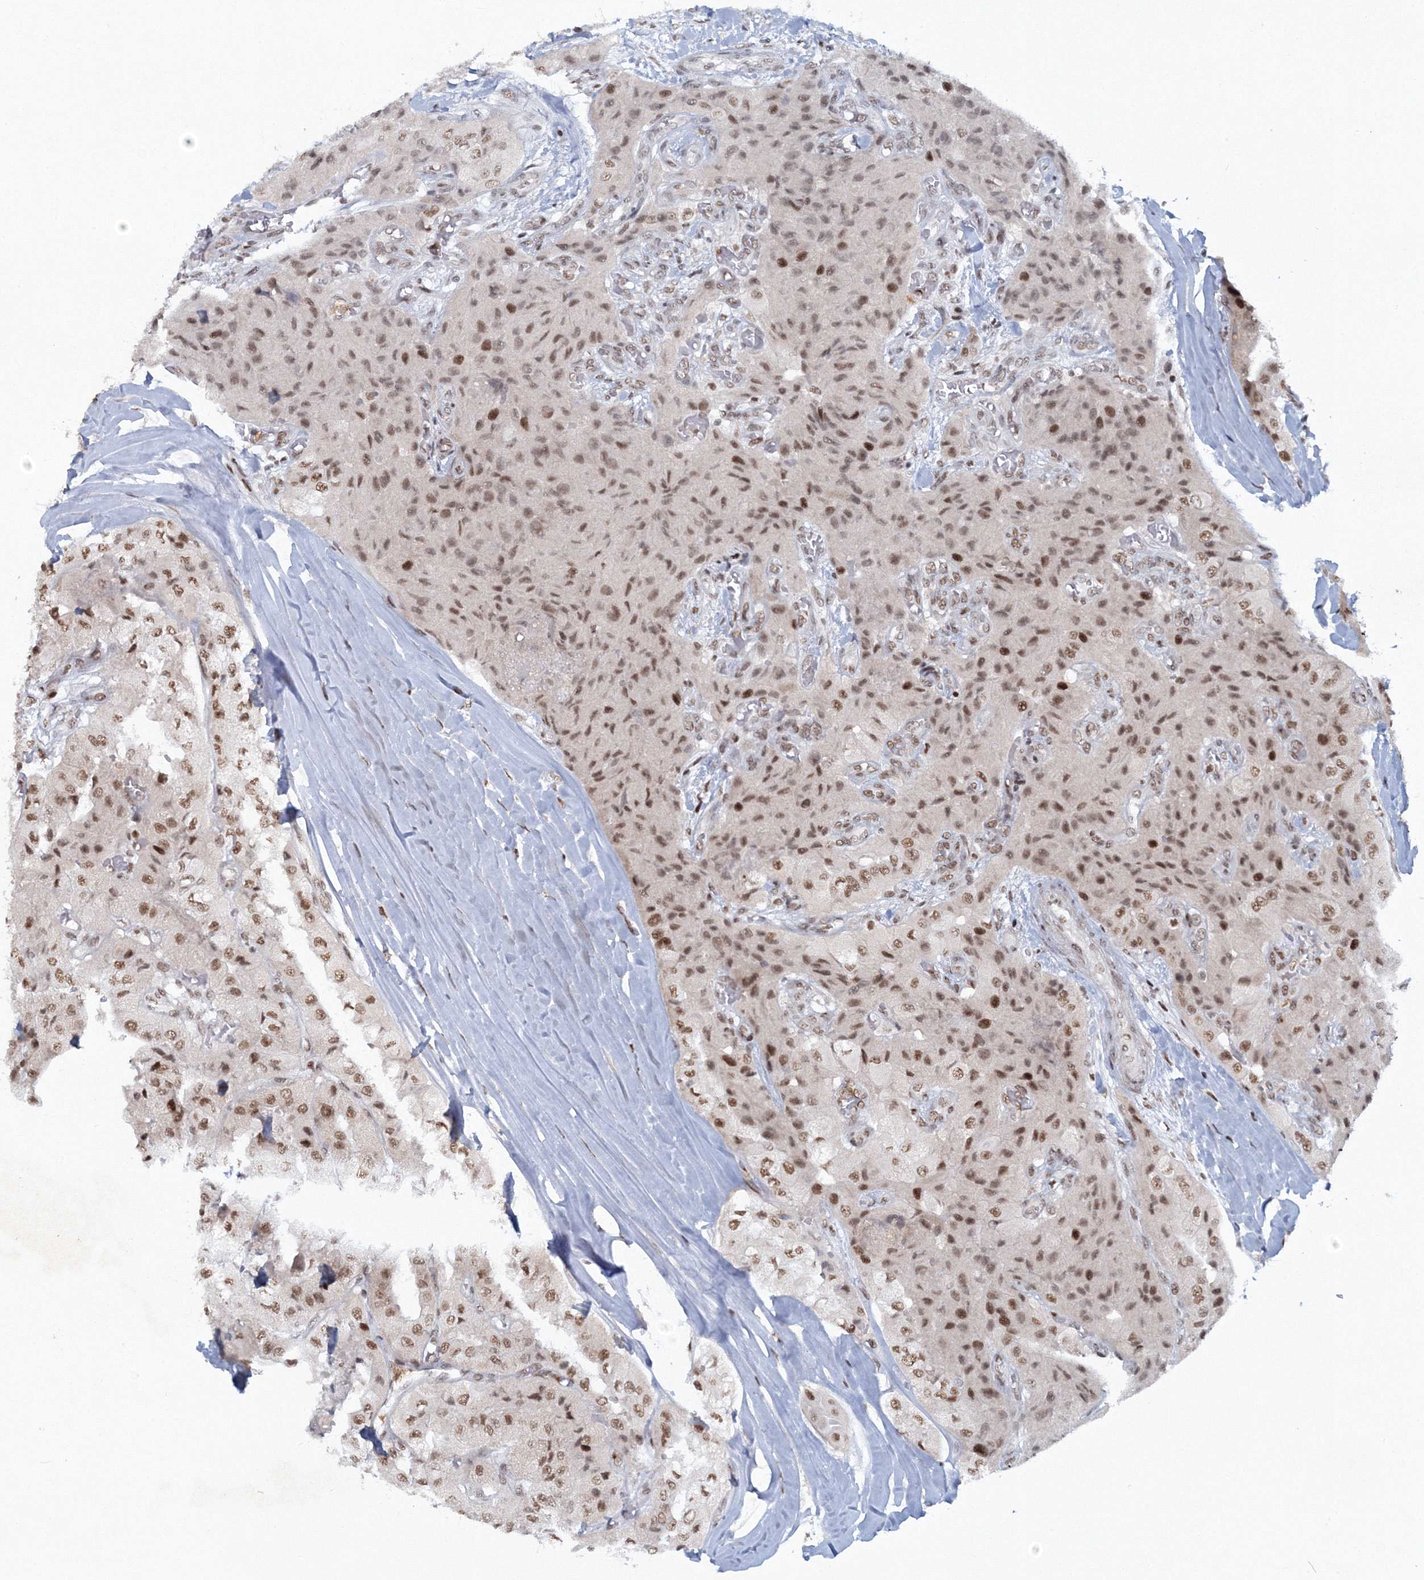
{"staining": {"intensity": "moderate", "quantity": ">75%", "location": "nuclear"}, "tissue": "thyroid cancer", "cell_type": "Tumor cells", "image_type": "cancer", "snomed": [{"axis": "morphology", "description": "Papillary adenocarcinoma, NOS"}, {"axis": "topography", "description": "Thyroid gland"}], "caption": "IHC photomicrograph of human thyroid cancer (papillary adenocarcinoma) stained for a protein (brown), which displays medium levels of moderate nuclear positivity in about >75% of tumor cells.", "gene": "C3orf33", "patient": {"sex": "female", "age": 59}}